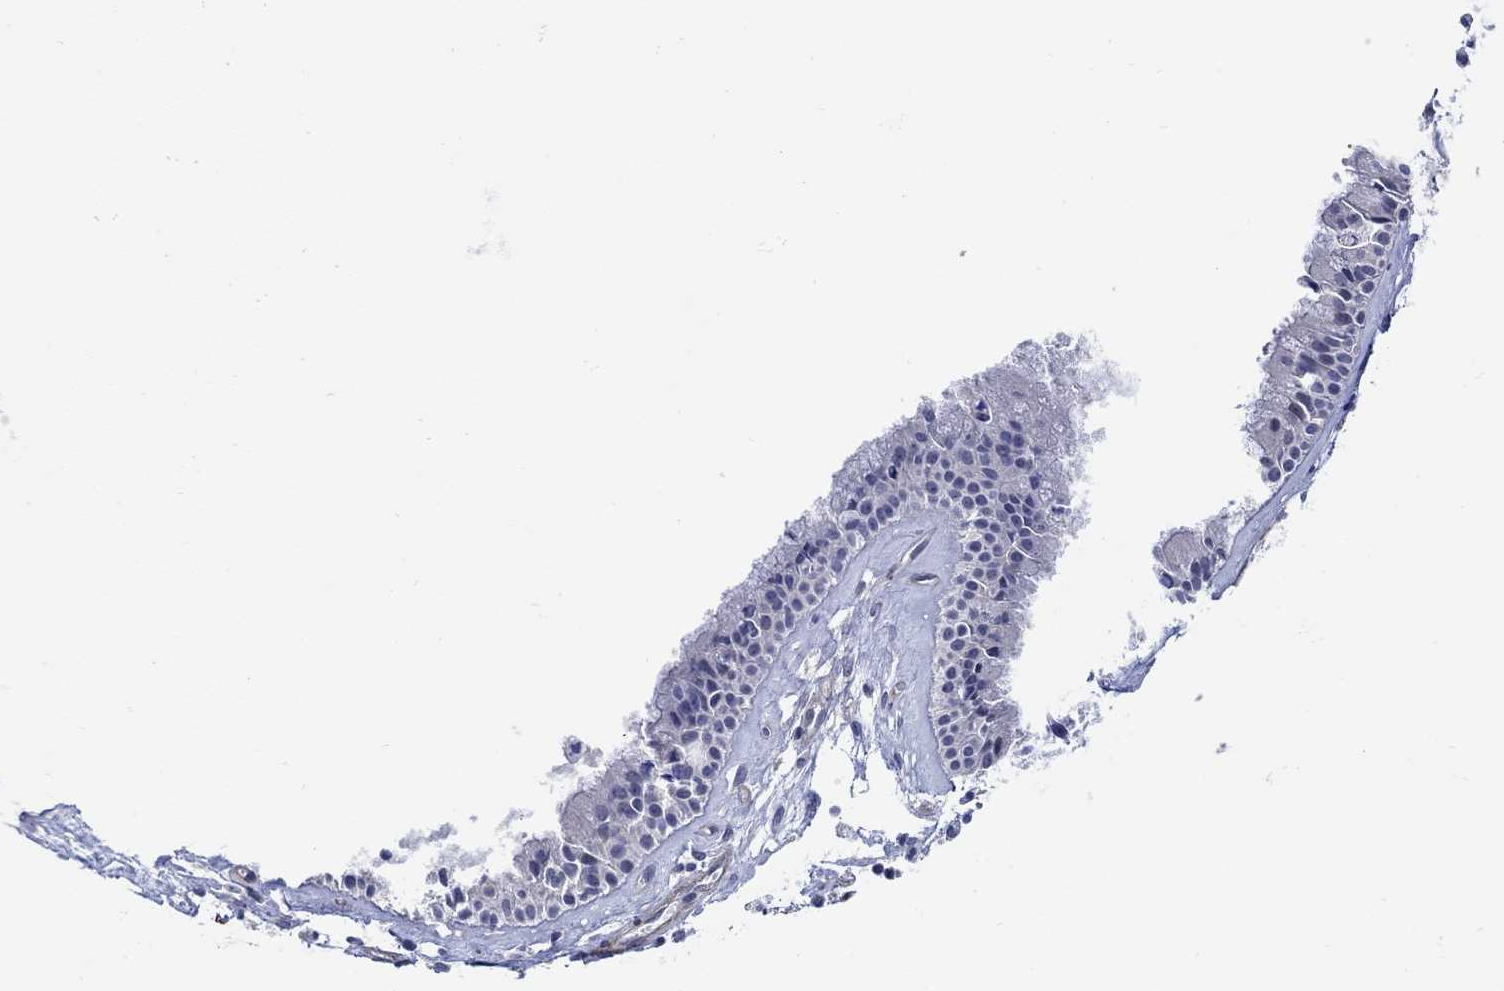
{"staining": {"intensity": "negative", "quantity": "none", "location": "none"}, "tissue": "nasopharynx", "cell_type": "Respiratory epithelial cells", "image_type": "normal", "snomed": [{"axis": "morphology", "description": "Normal tissue, NOS"}, {"axis": "topography", "description": "Nasopharynx"}], "caption": "Respiratory epithelial cells show no significant protein staining in normal nasopharynx. (DAB (3,3'-diaminobenzidine) IHC with hematoxylin counter stain).", "gene": "SCN7A", "patient": {"sex": "female", "age": 47}}